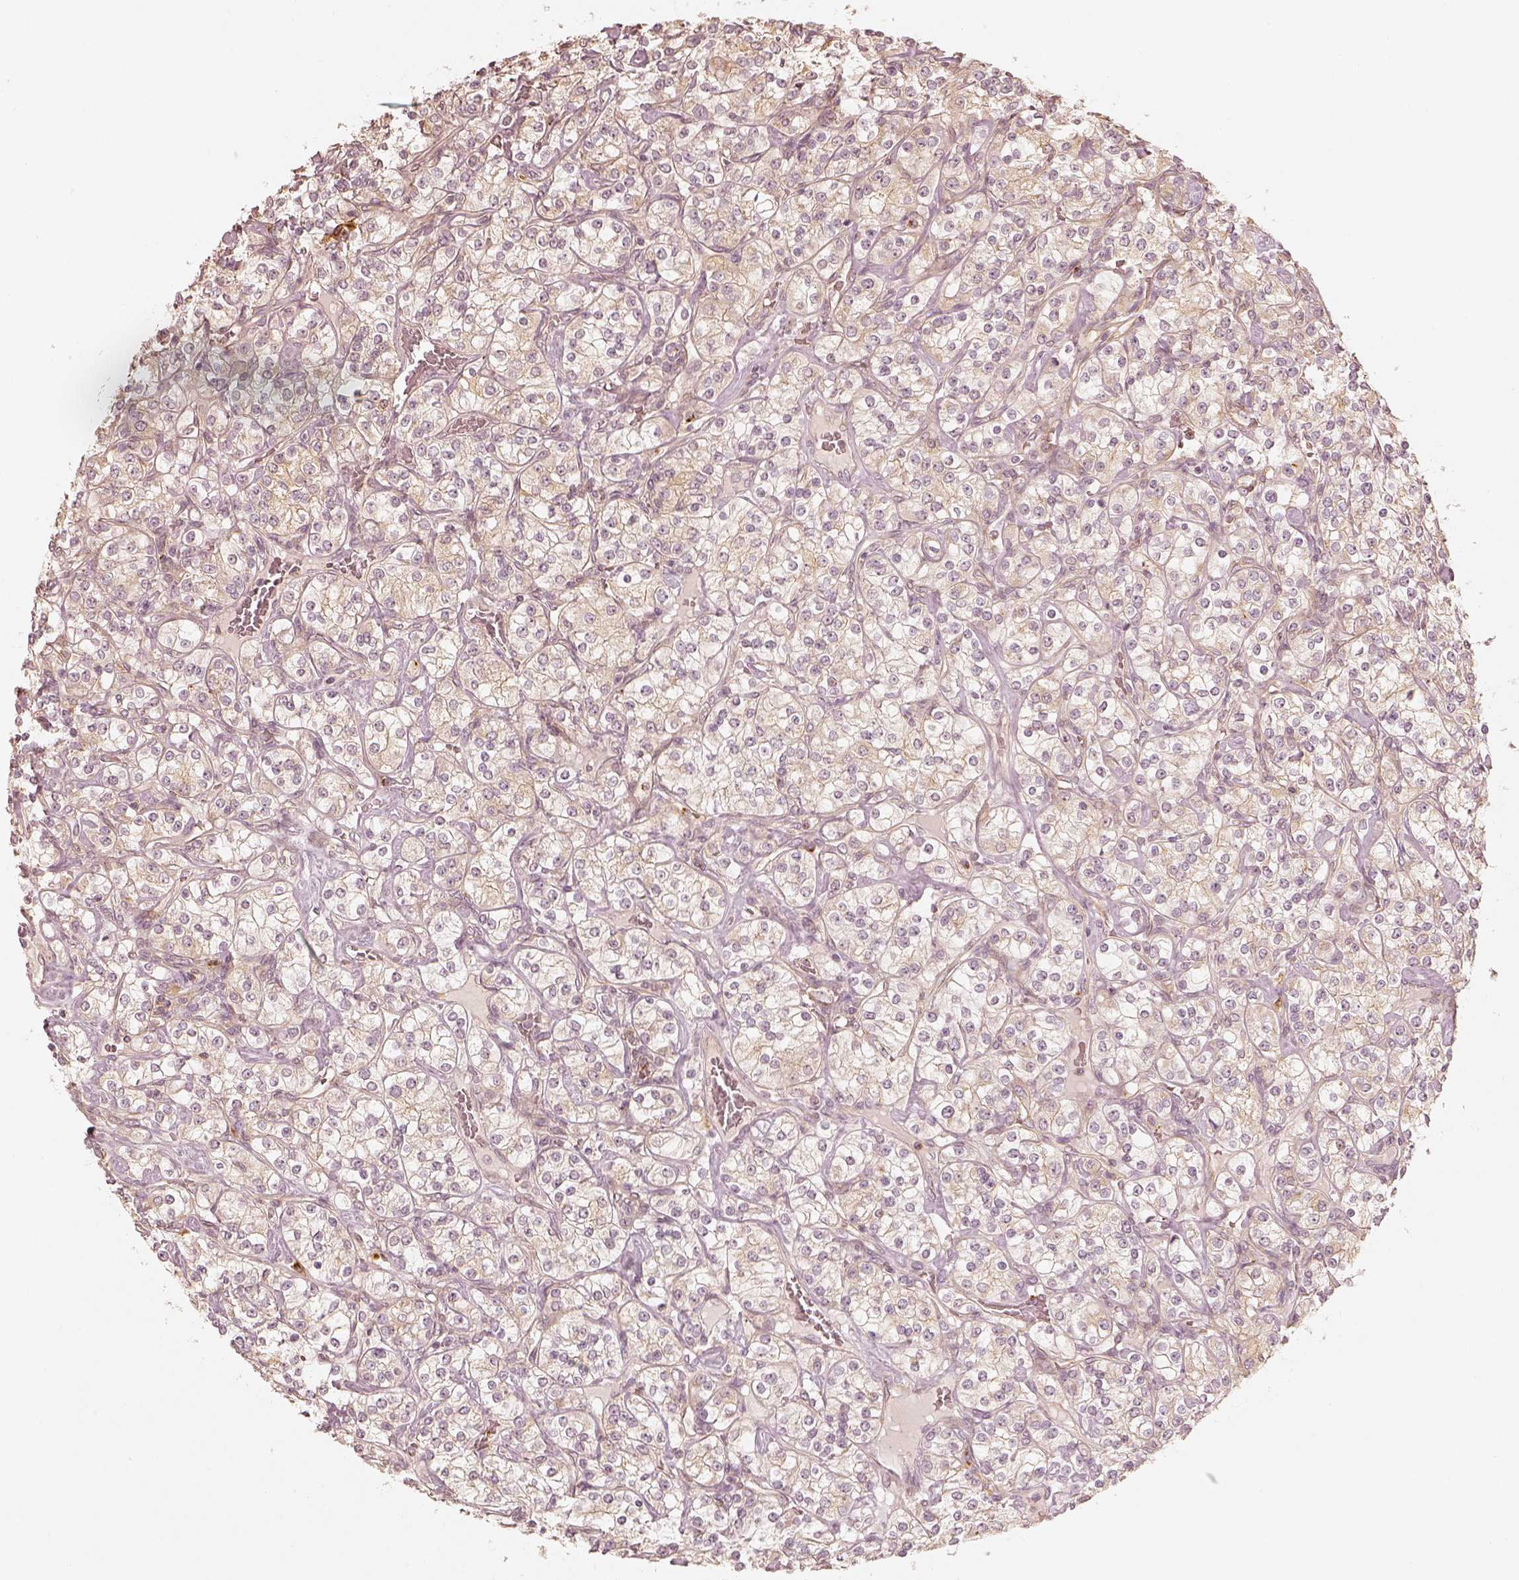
{"staining": {"intensity": "weak", "quantity": "<25%", "location": "cytoplasmic/membranous"}, "tissue": "renal cancer", "cell_type": "Tumor cells", "image_type": "cancer", "snomed": [{"axis": "morphology", "description": "Adenocarcinoma, NOS"}, {"axis": "topography", "description": "Kidney"}], "caption": "Immunohistochemistry micrograph of adenocarcinoma (renal) stained for a protein (brown), which displays no positivity in tumor cells.", "gene": "GORASP2", "patient": {"sex": "male", "age": 77}}